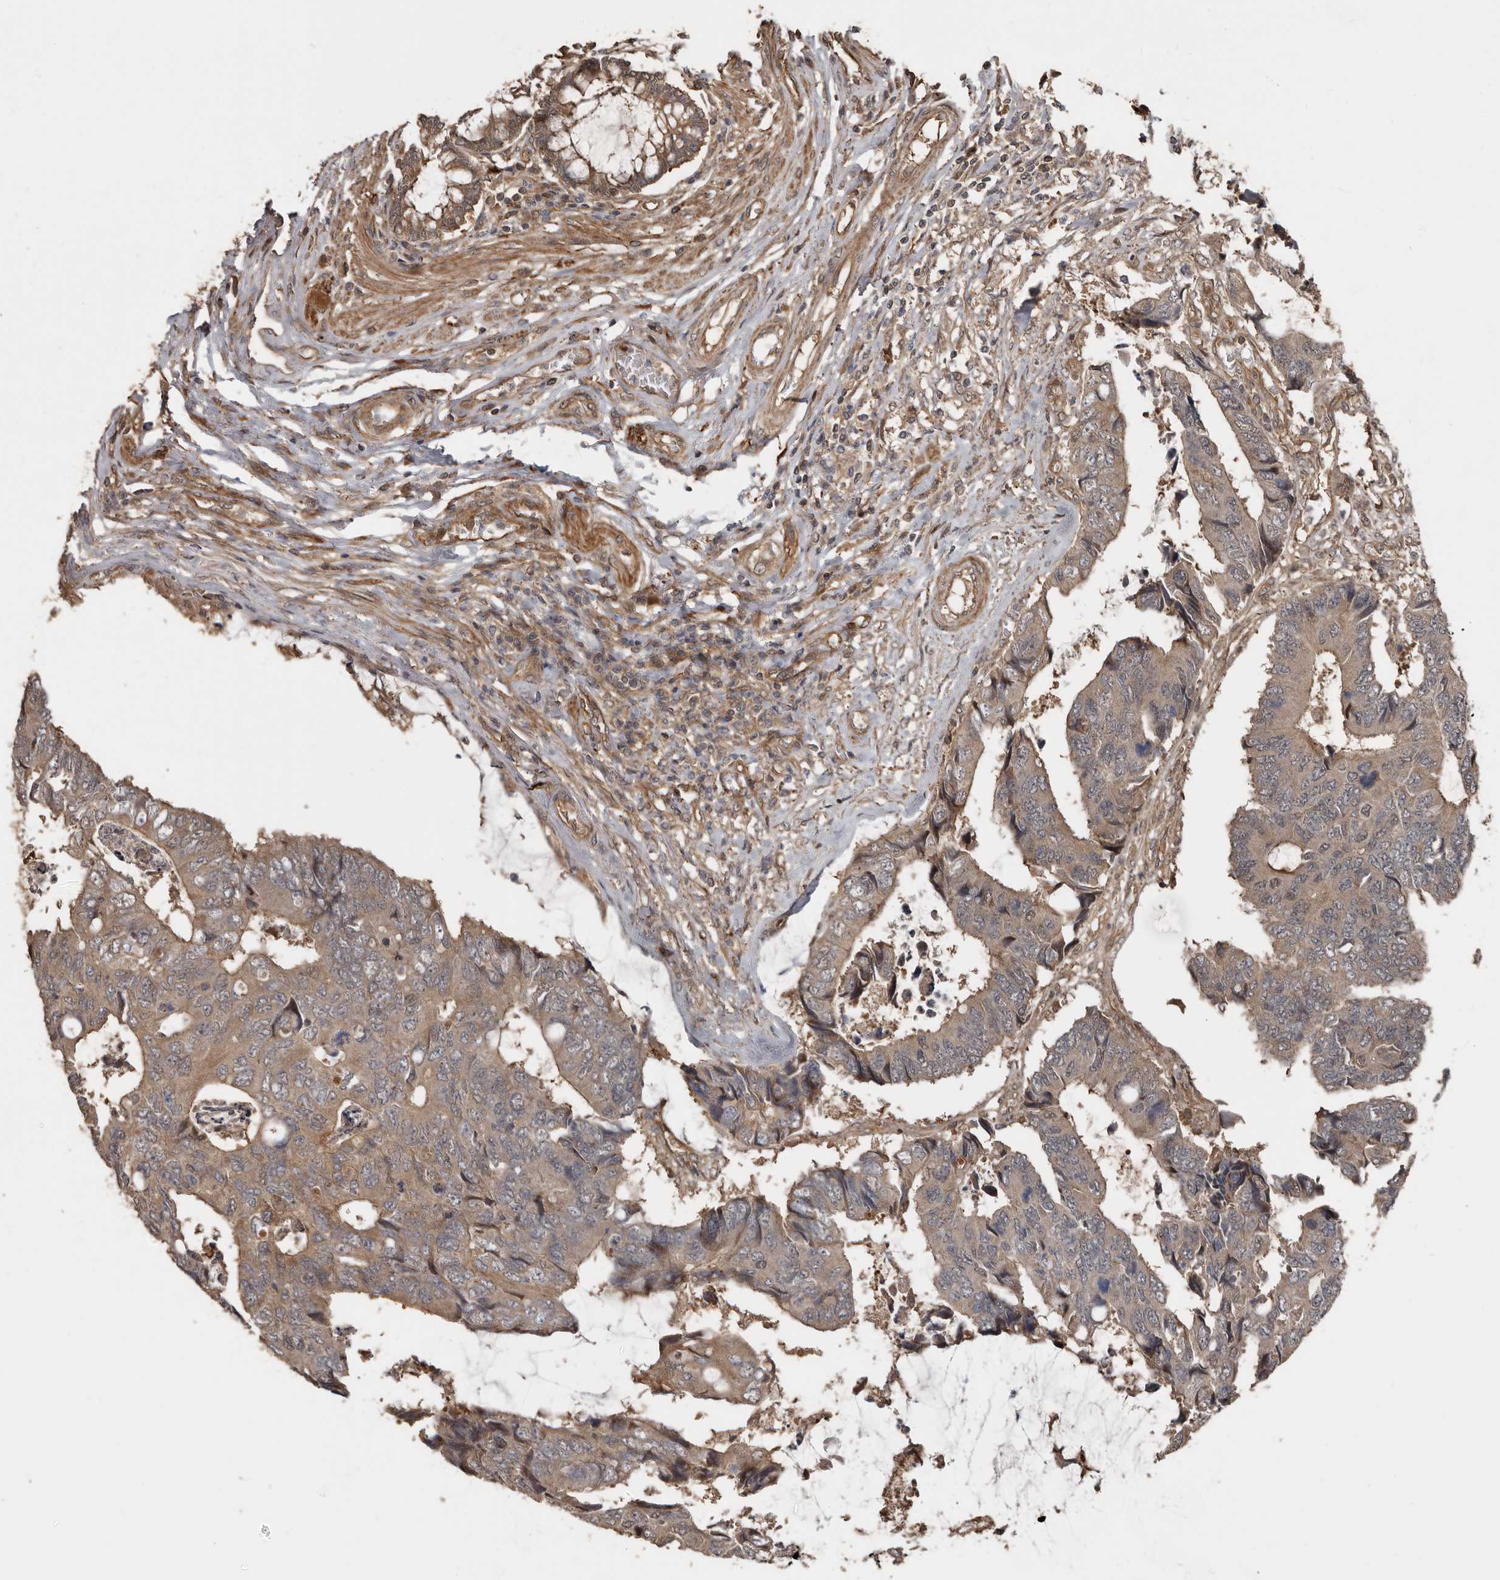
{"staining": {"intensity": "weak", "quantity": ">75%", "location": "cytoplasmic/membranous"}, "tissue": "colorectal cancer", "cell_type": "Tumor cells", "image_type": "cancer", "snomed": [{"axis": "morphology", "description": "Adenocarcinoma, NOS"}, {"axis": "topography", "description": "Rectum"}], "caption": "This is a histology image of immunohistochemistry (IHC) staining of adenocarcinoma (colorectal), which shows weak expression in the cytoplasmic/membranous of tumor cells.", "gene": "EXOC3L1", "patient": {"sex": "male", "age": 84}}